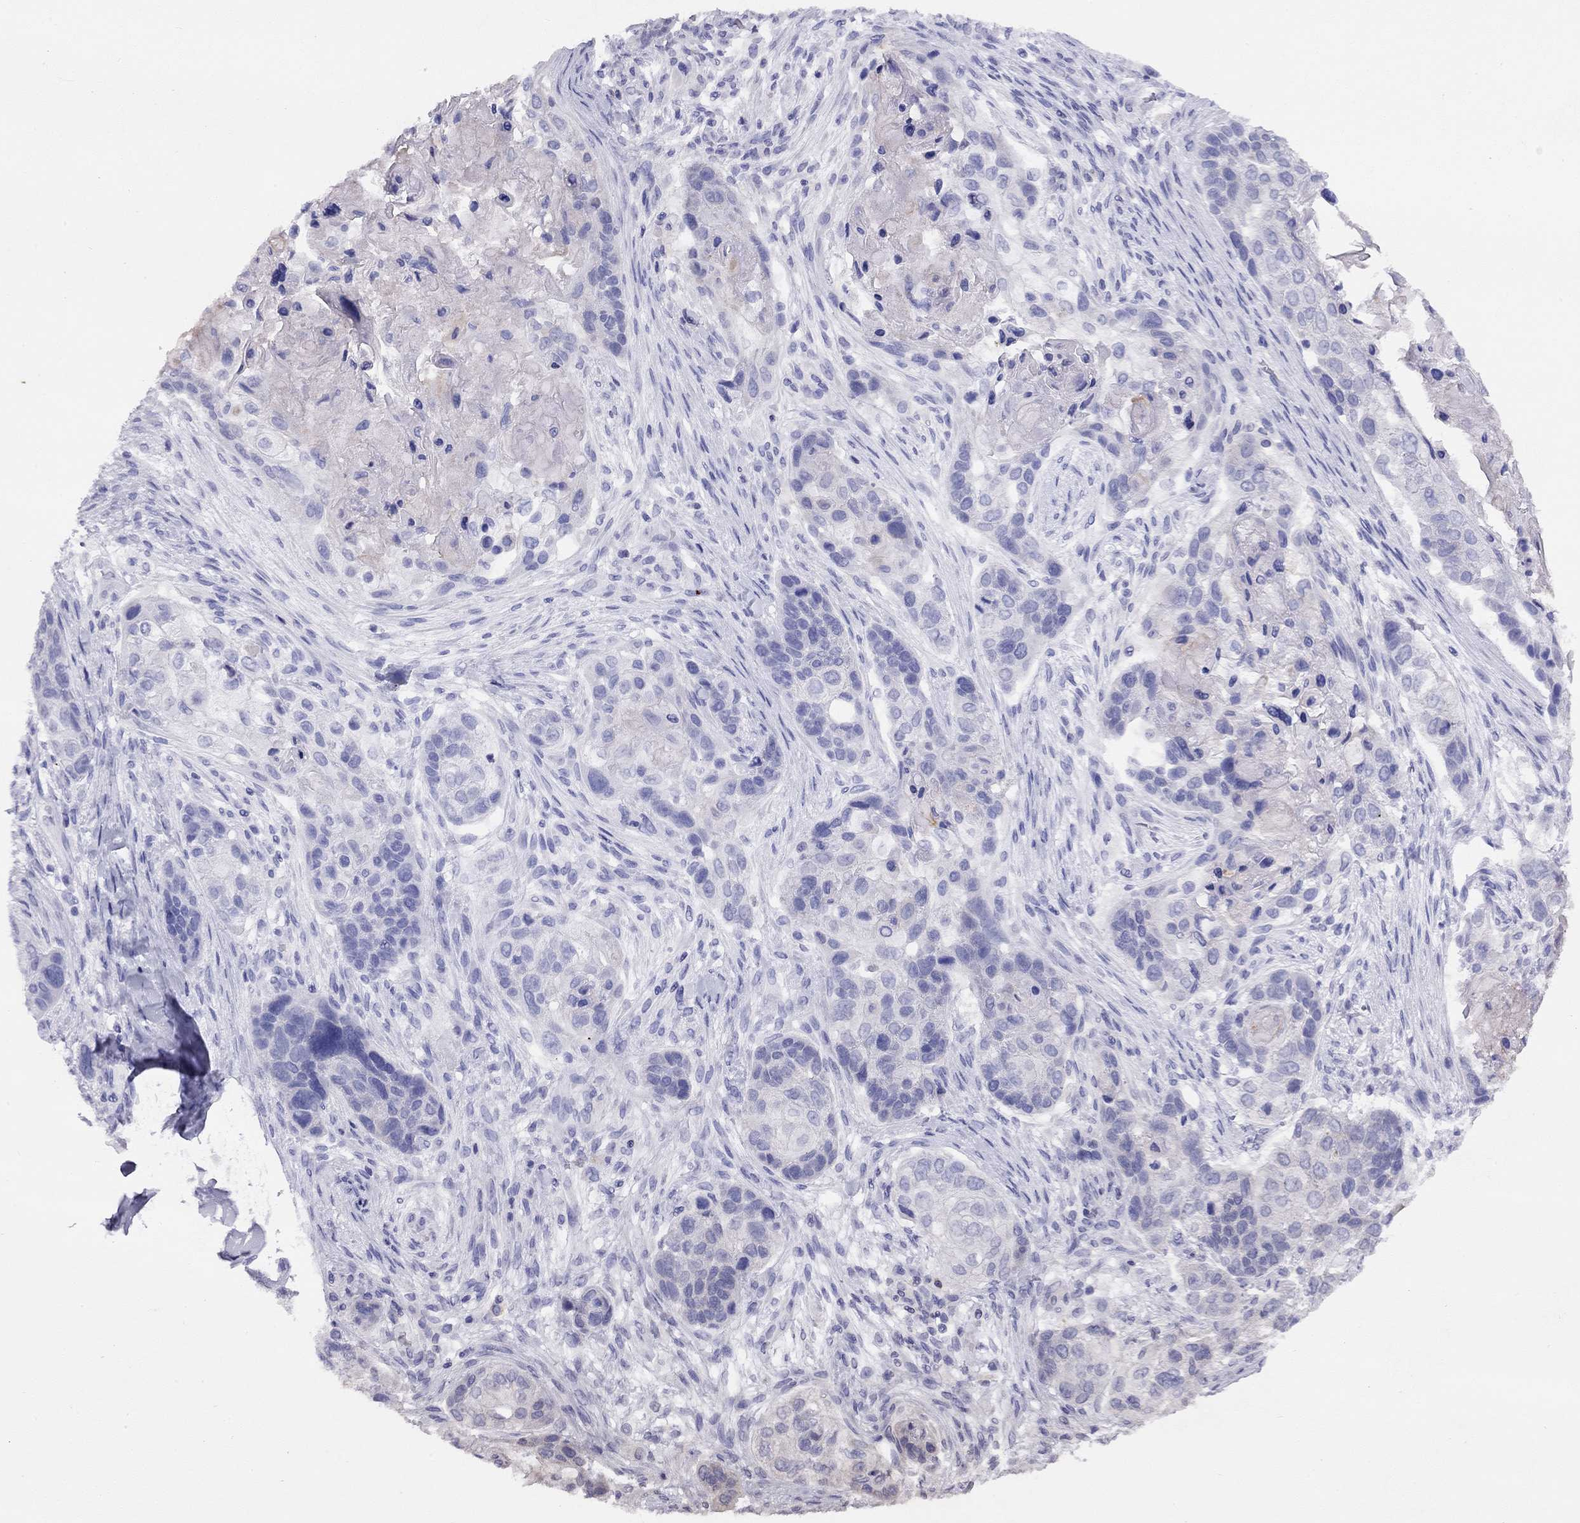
{"staining": {"intensity": "negative", "quantity": "none", "location": "none"}, "tissue": "lung cancer", "cell_type": "Tumor cells", "image_type": "cancer", "snomed": [{"axis": "morphology", "description": "Squamous cell carcinoma, NOS"}, {"axis": "topography", "description": "Lung"}], "caption": "Immunohistochemistry (IHC) image of neoplastic tissue: human lung cancer (squamous cell carcinoma) stained with DAB (3,3'-diaminobenzidine) shows no significant protein staining in tumor cells.", "gene": "CITED1", "patient": {"sex": "male", "age": 69}}